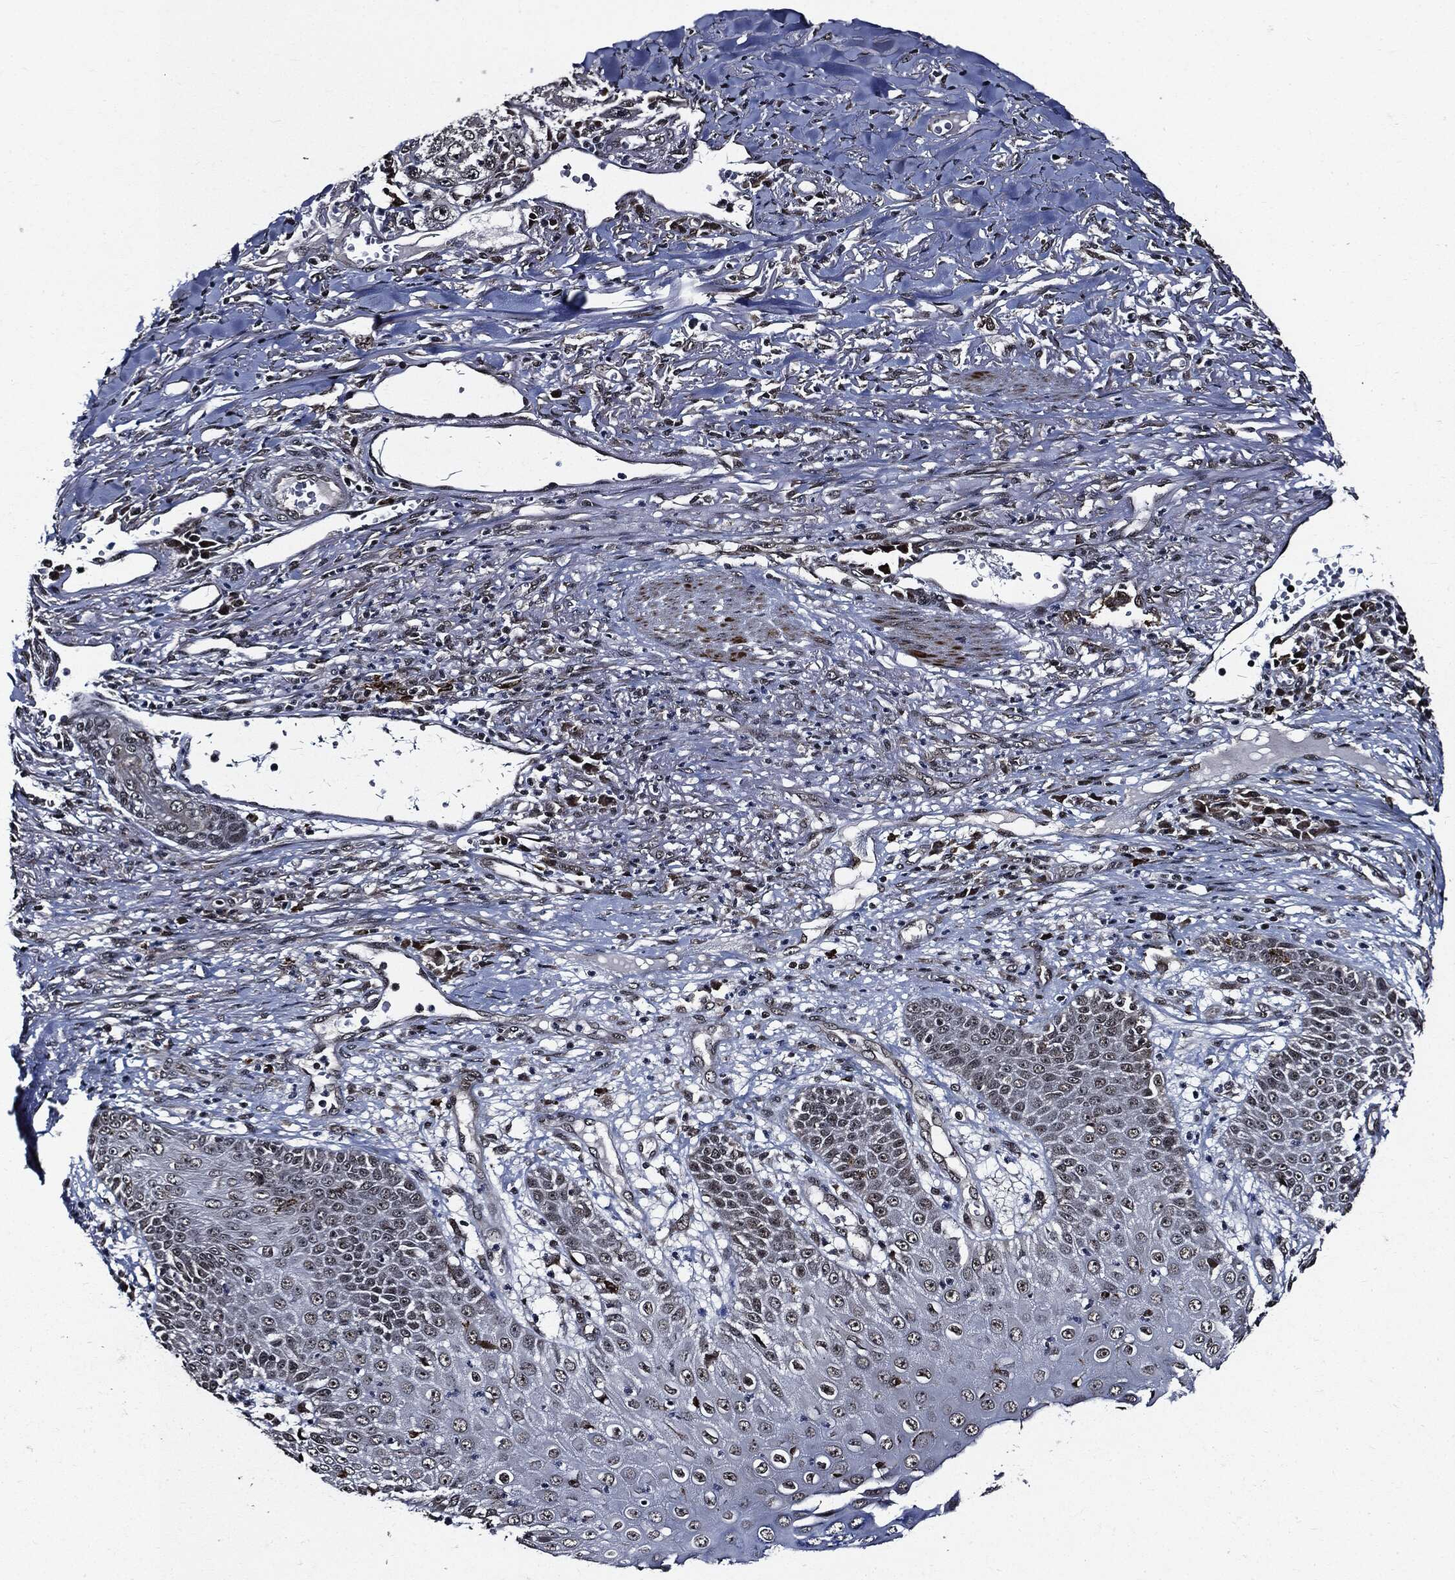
{"staining": {"intensity": "negative", "quantity": "none", "location": "none"}, "tissue": "skin cancer", "cell_type": "Tumor cells", "image_type": "cancer", "snomed": [{"axis": "morphology", "description": "Squamous cell carcinoma, NOS"}, {"axis": "topography", "description": "Skin"}], "caption": "A photomicrograph of human skin cancer is negative for staining in tumor cells. (Brightfield microscopy of DAB (3,3'-diaminobenzidine) IHC at high magnification).", "gene": "SUGT1", "patient": {"sex": "male", "age": 82}}